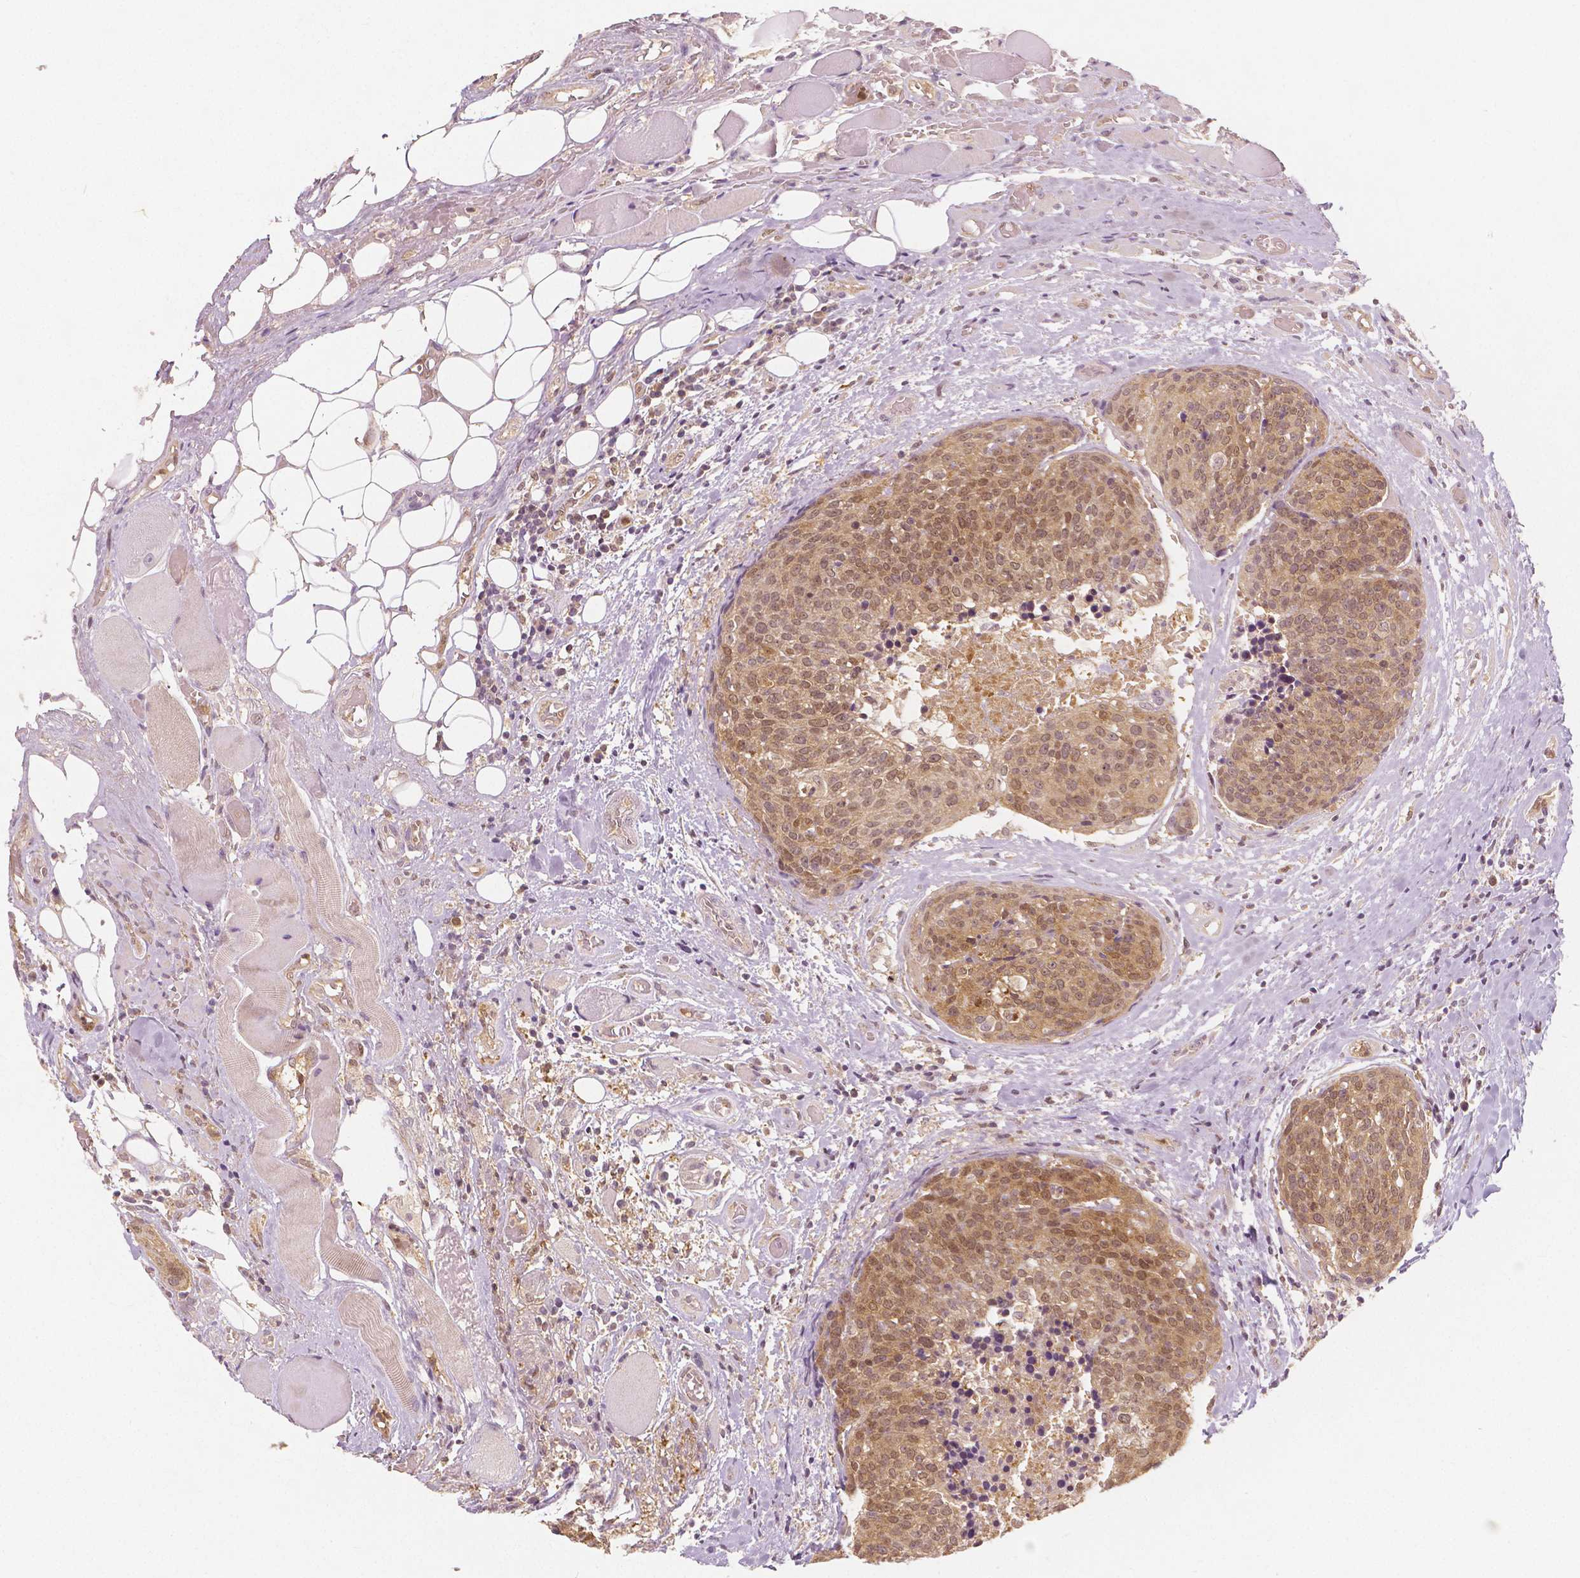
{"staining": {"intensity": "moderate", "quantity": ">75%", "location": "cytoplasmic/membranous,nuclear"}, "tissue": "head and neck cancer", "cell_type": "Tumor cells", "image_type": "cancer", "snomed": [{"axis": "morphology", "description": "Squamous cell carcinoma, NOS"}, {"axis": "topography", "description": "Oral tissue"}, {"axis": "topography", "description": "Head-Neck"}], "caption": "Head and neck cancer (squamous cell carcinoma) tissue demonstrates moderate cytoplasmic/membranous and nuclear expression in about >75% of tumor cells", "gene": "NAPRT", "patient": {"sex": "male", "age": 64}}